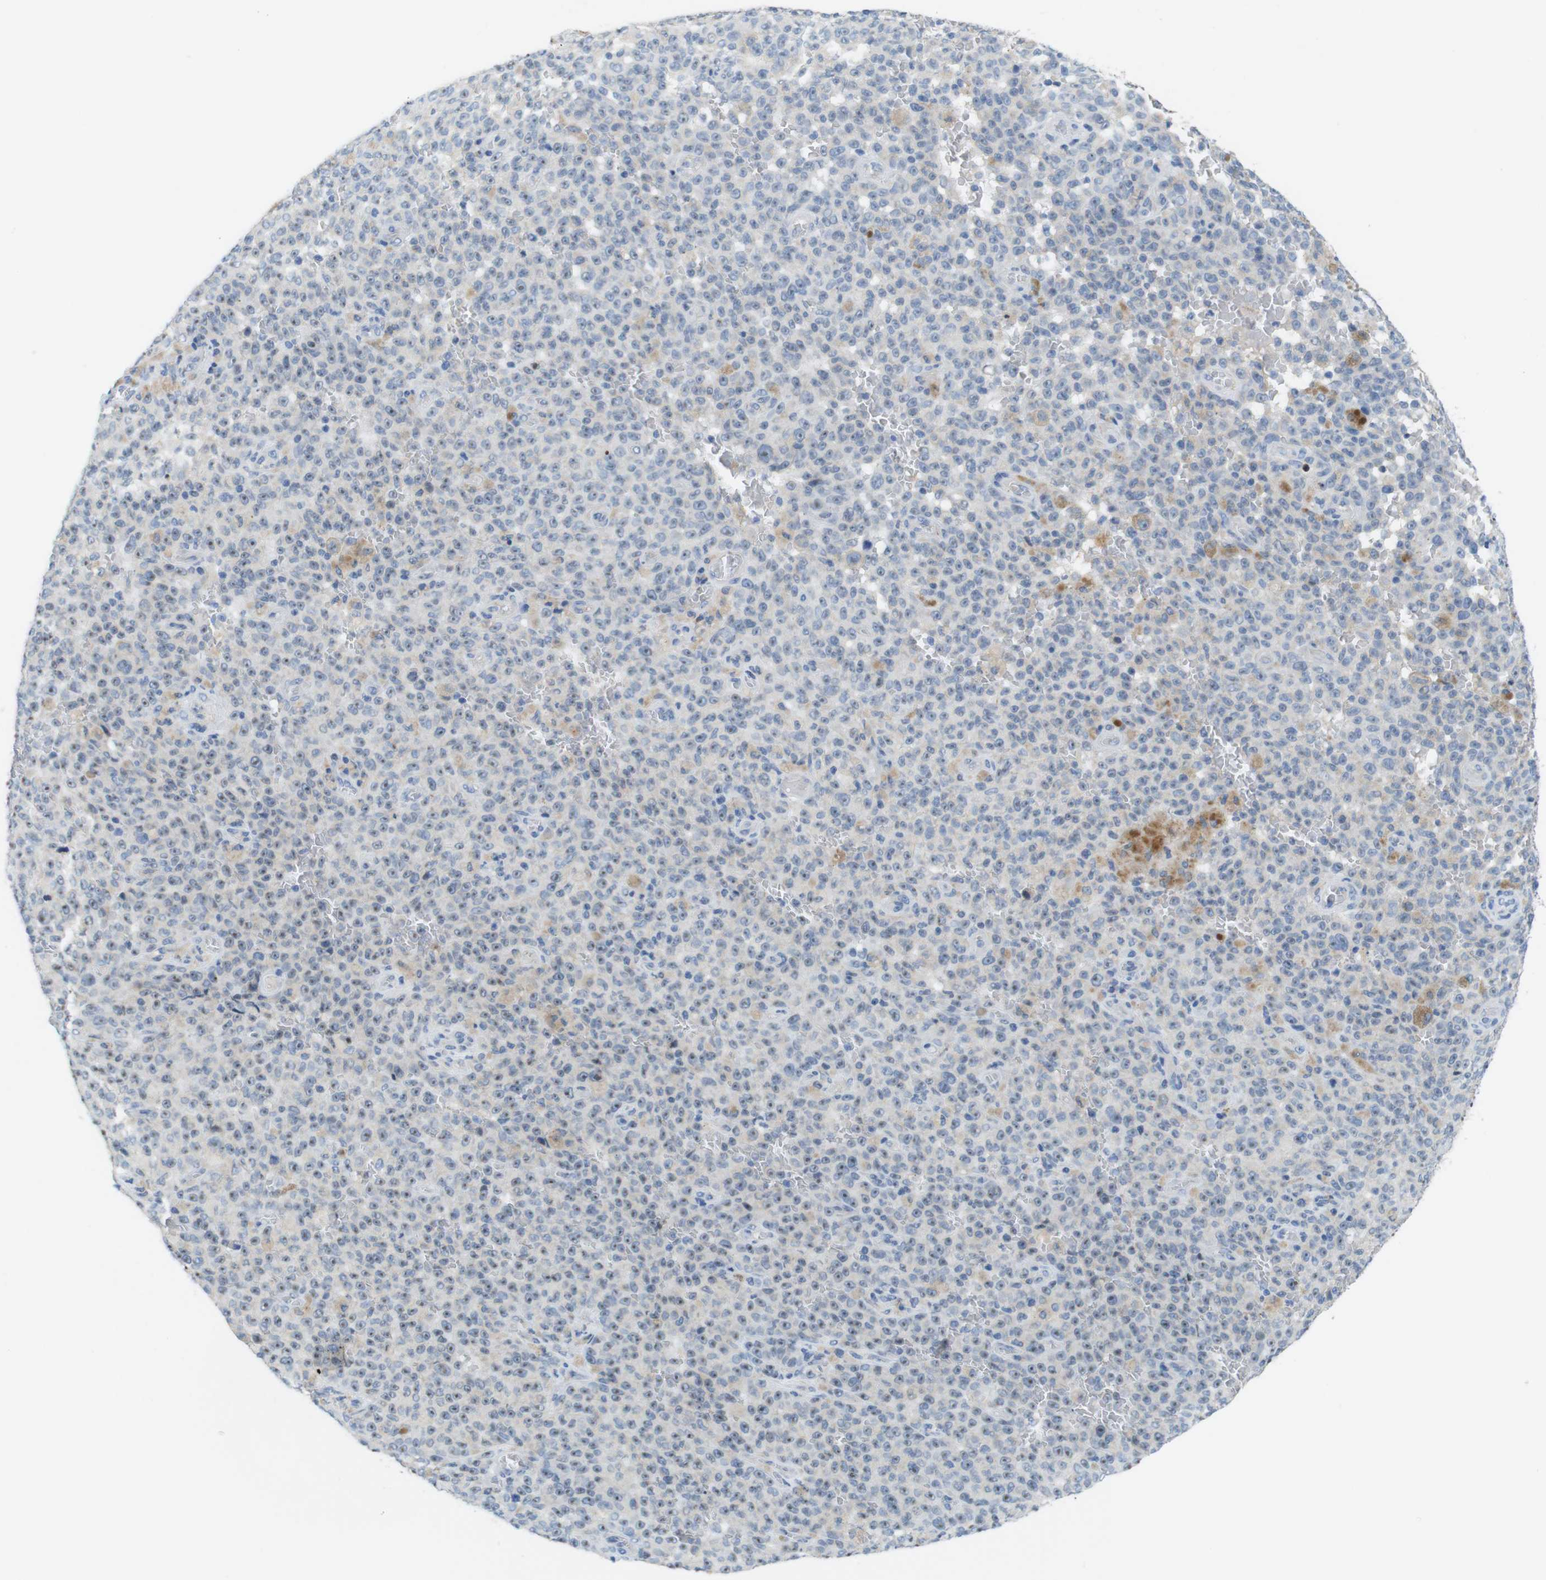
{"staining": {"intensity": "moderate", "quantity": "25%-75%", "location": "nuclear"}, "tissue": "melanoma", "cell_type": "Tumor cells", "image_type": "cancer", "snomed": [{"axis": "morphology", "description": "Malignant melanoma, NOS"}, {"axis": "topography", "description": "Skin"}], "caption": "Human melanoma stained with a protein marker shows moderate staining in tumor cells.", "gene": "TJP3", "patient": {"sex": "female", "age": 82}}